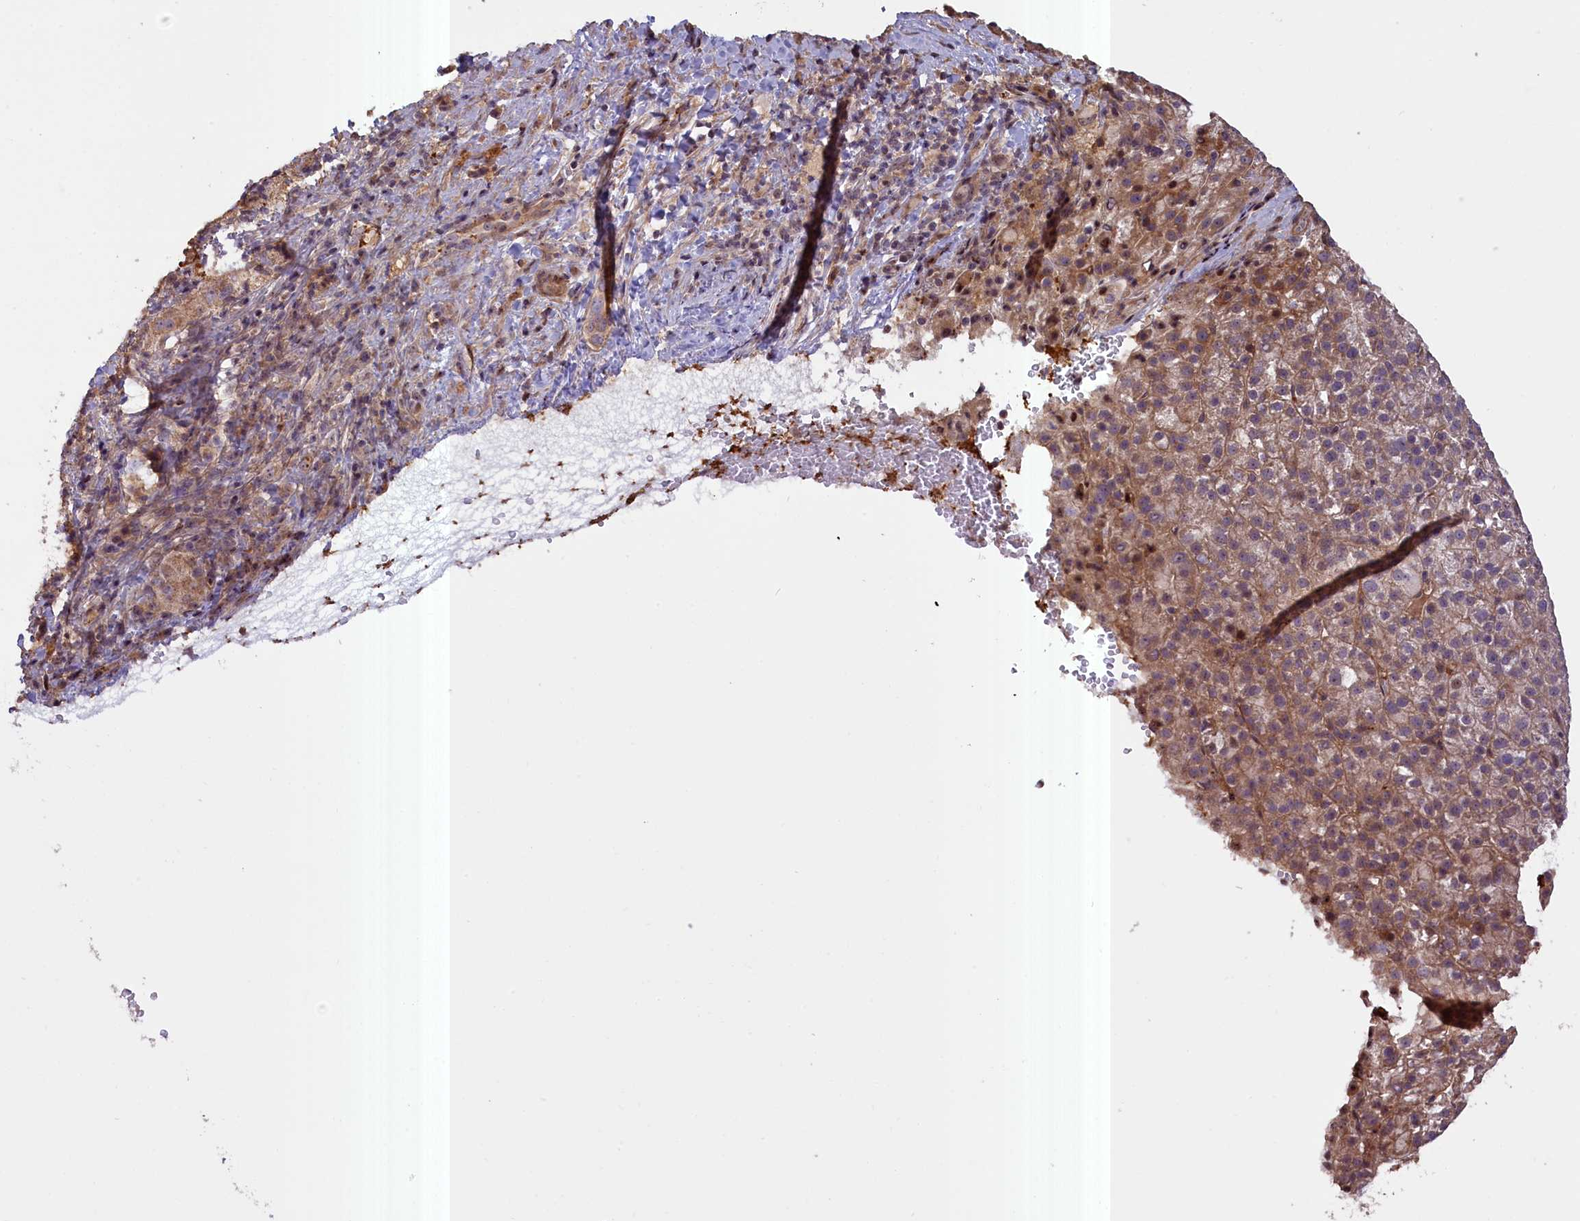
{"staining": {"intensity": "moderate", "quantity": "<25%", "location": "cytoplasmic/membranous,nuclear"}, "tissue": "liver cancer", "cell_type": "Tumor cells", "image_type": "cancer", "snomed": [{"axis": "morphology", "description": "Carcinoma, Hepatocellular, NOS"}, {"axis": "topography", "description": "Liver"}], "caption": "Immunohistochemical staining of human liver cancer (hepatocellular carcinoma) exhibits low levels of moderate cytoplasmic/membranous and nuclear protein staining in approximately <25% of tumor cells.", "gene": "FUZ", "patient": {"sex": "female", "age": 58}}